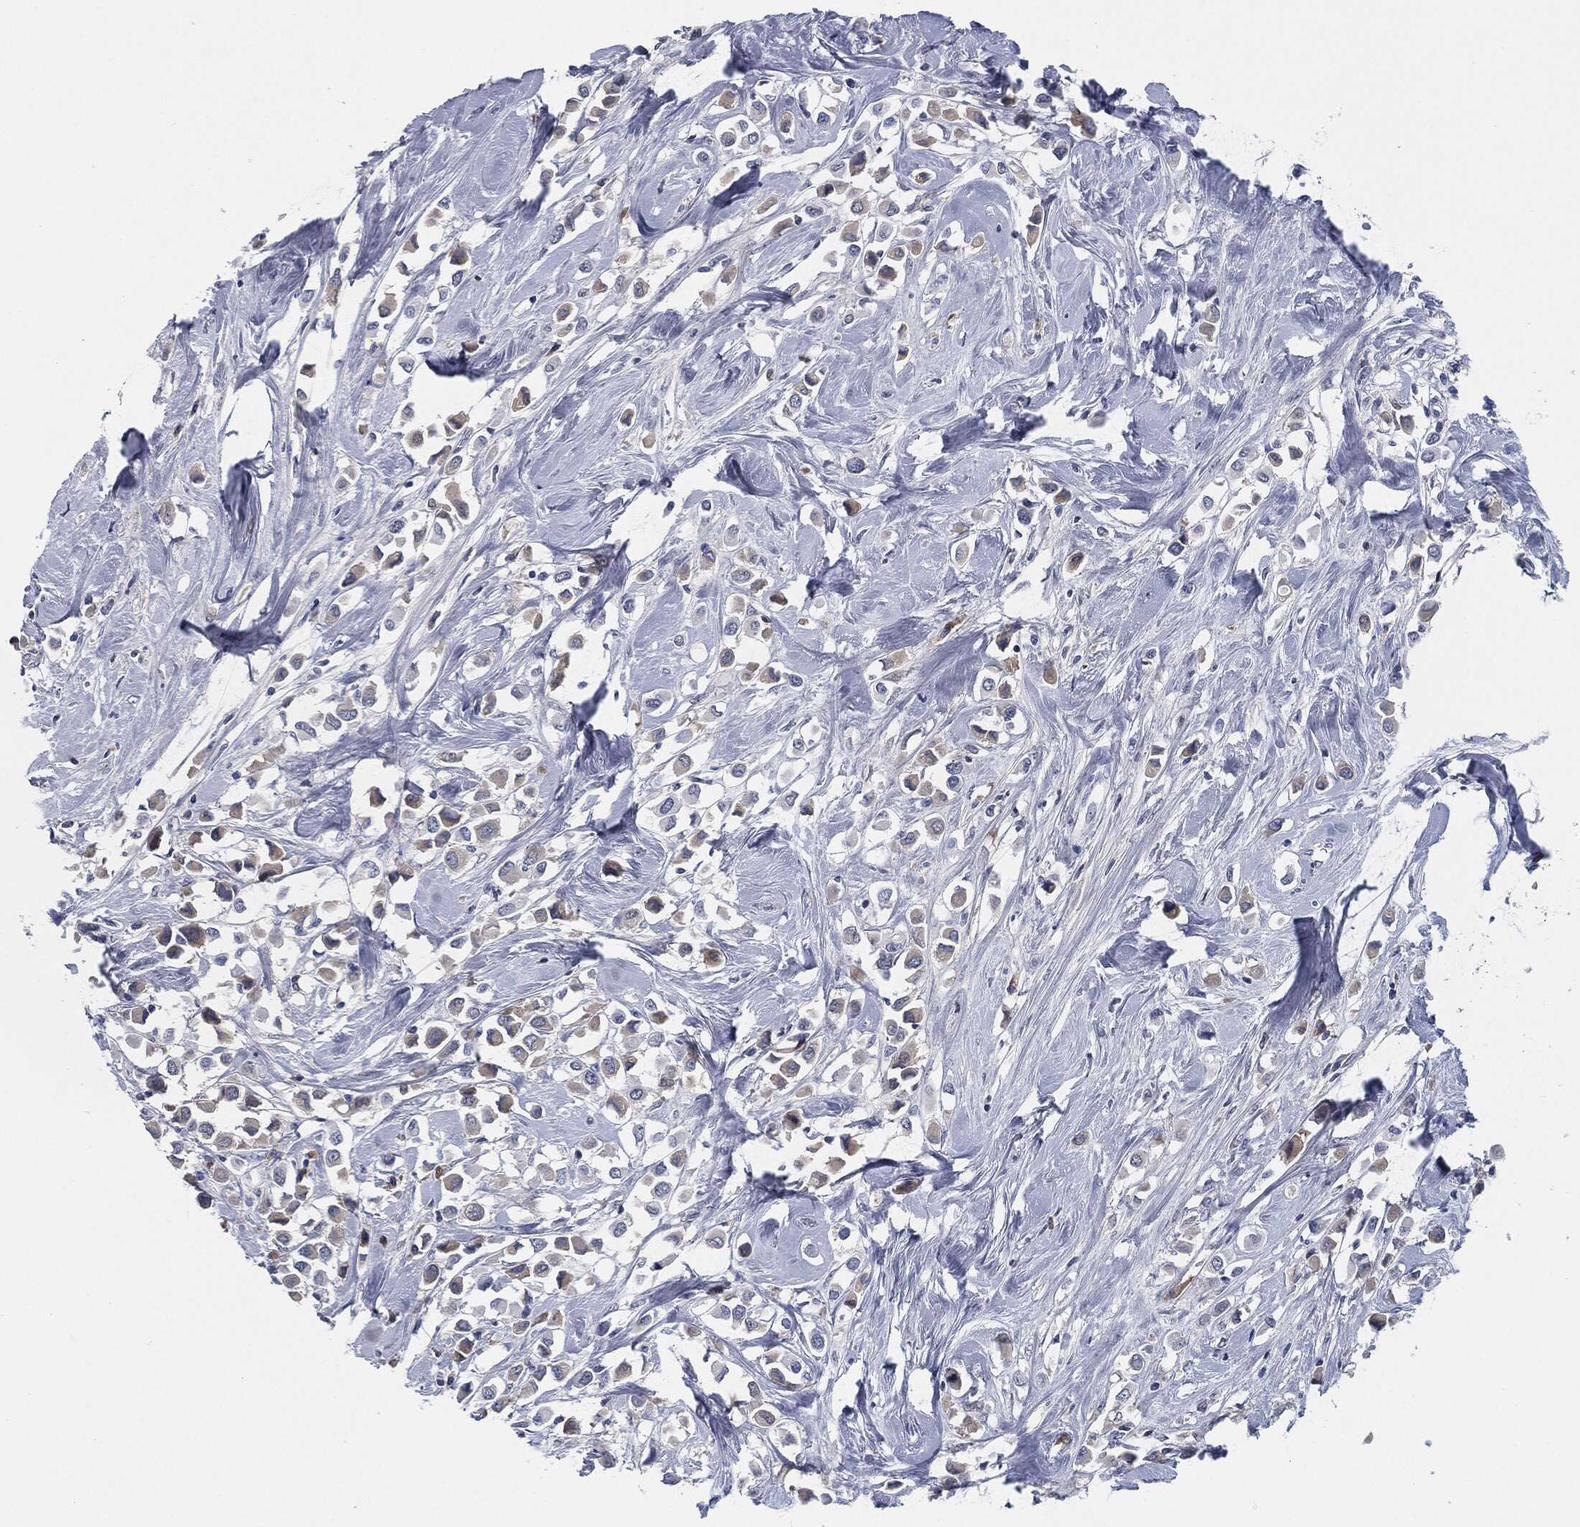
{"staining": {"intensity": "negative", "quantity": "none", "location": "none"}, "tissue": "breast cancer", "cell_type": "Tumor cells", "image_type": "cancer", "snomed": [{"axis": "morphology", "description": "Duct carcinoma"}, {"axis": "topography", "description": "Breast"}], "caption": "The immunohistochemistry (IHC) histopathology image has no significant positivity in tumor cells of breast cancer (infiltrating ductal carcinoma) tissue. (DAB (3,3'-diaminobenzidine) immunohistochemistry, high magnification).", "gene": "SIGLEC7", "patient": {"sex": "female", "age": 61}}